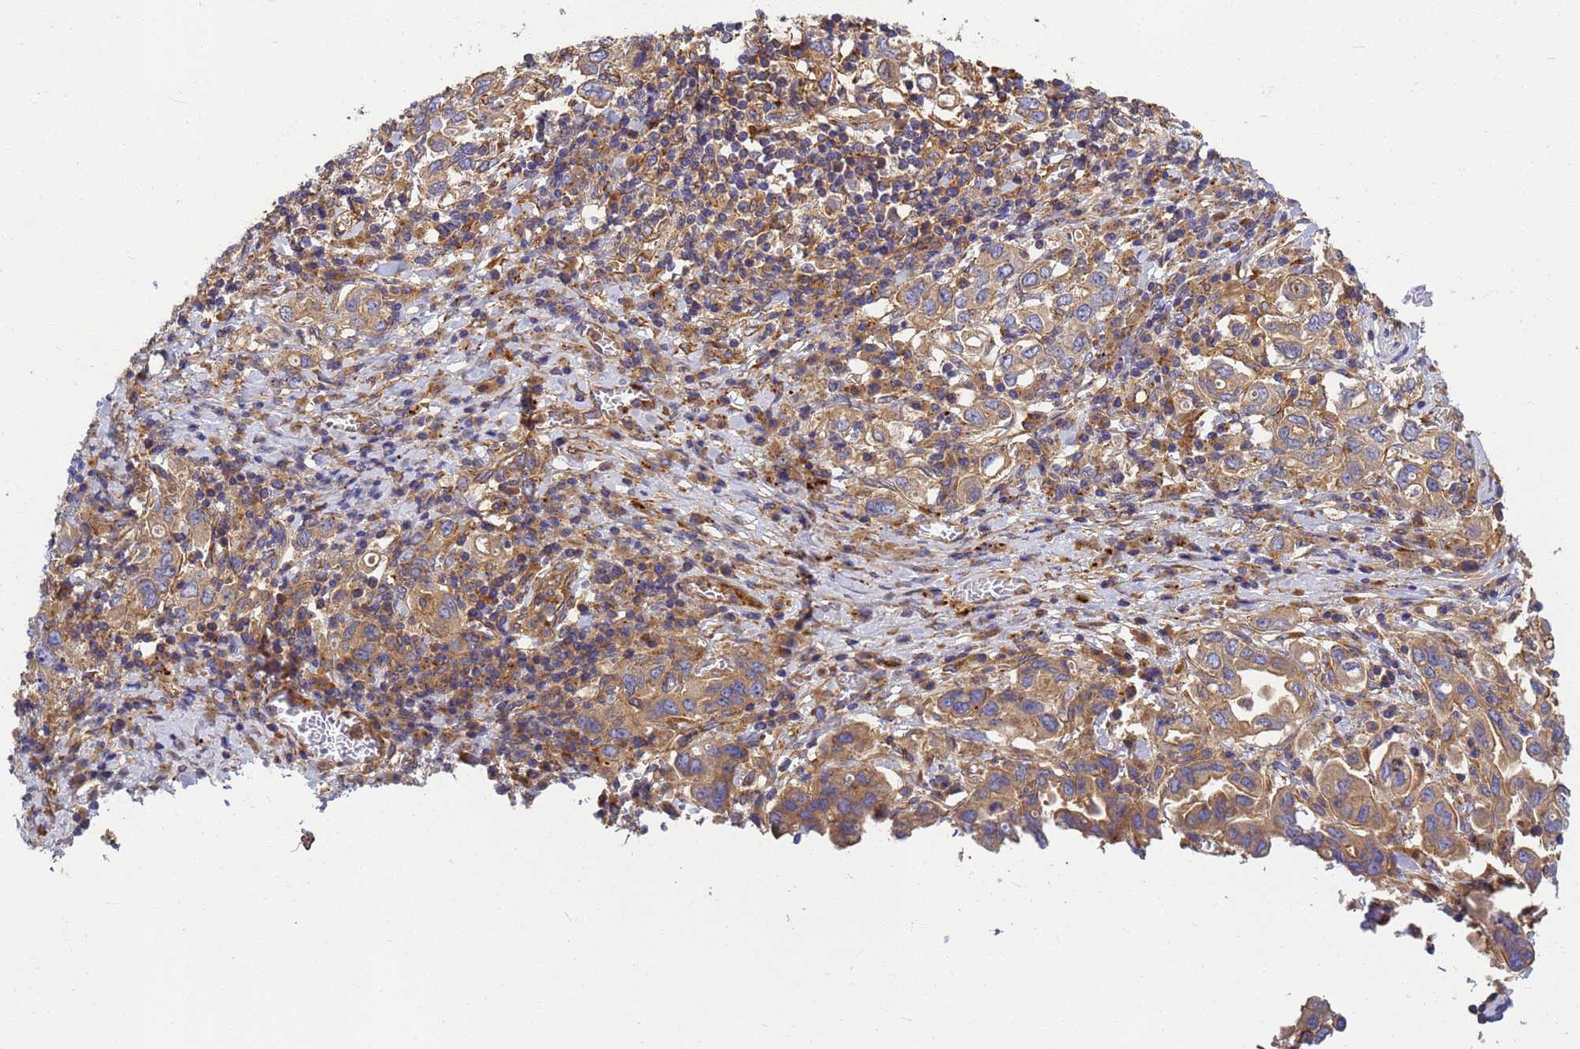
{"staining": {"intensity": "weak", "quantity": ">75%", "location": "cytoplasmic/membranous"}, "tissue": "stomach cancer", "cell_type": "Tumor cells", "image_type": "cancer", "snomed": [{"axis": "morphology", "description": "Adenocarcinoma, NOS"}, {"axis": "topography", "description": "Stomach, upper"}, {"axis": "topography", "description": "Stomach"}], "caption": "Immunohistochemistry of human stomach adenocarcinoma displays low levels of weak cytoplasmic/membranous staining in about >75% of tumor cells.", "gene": "C2CD5", "patient": {"sex": "male", "age": 62}}